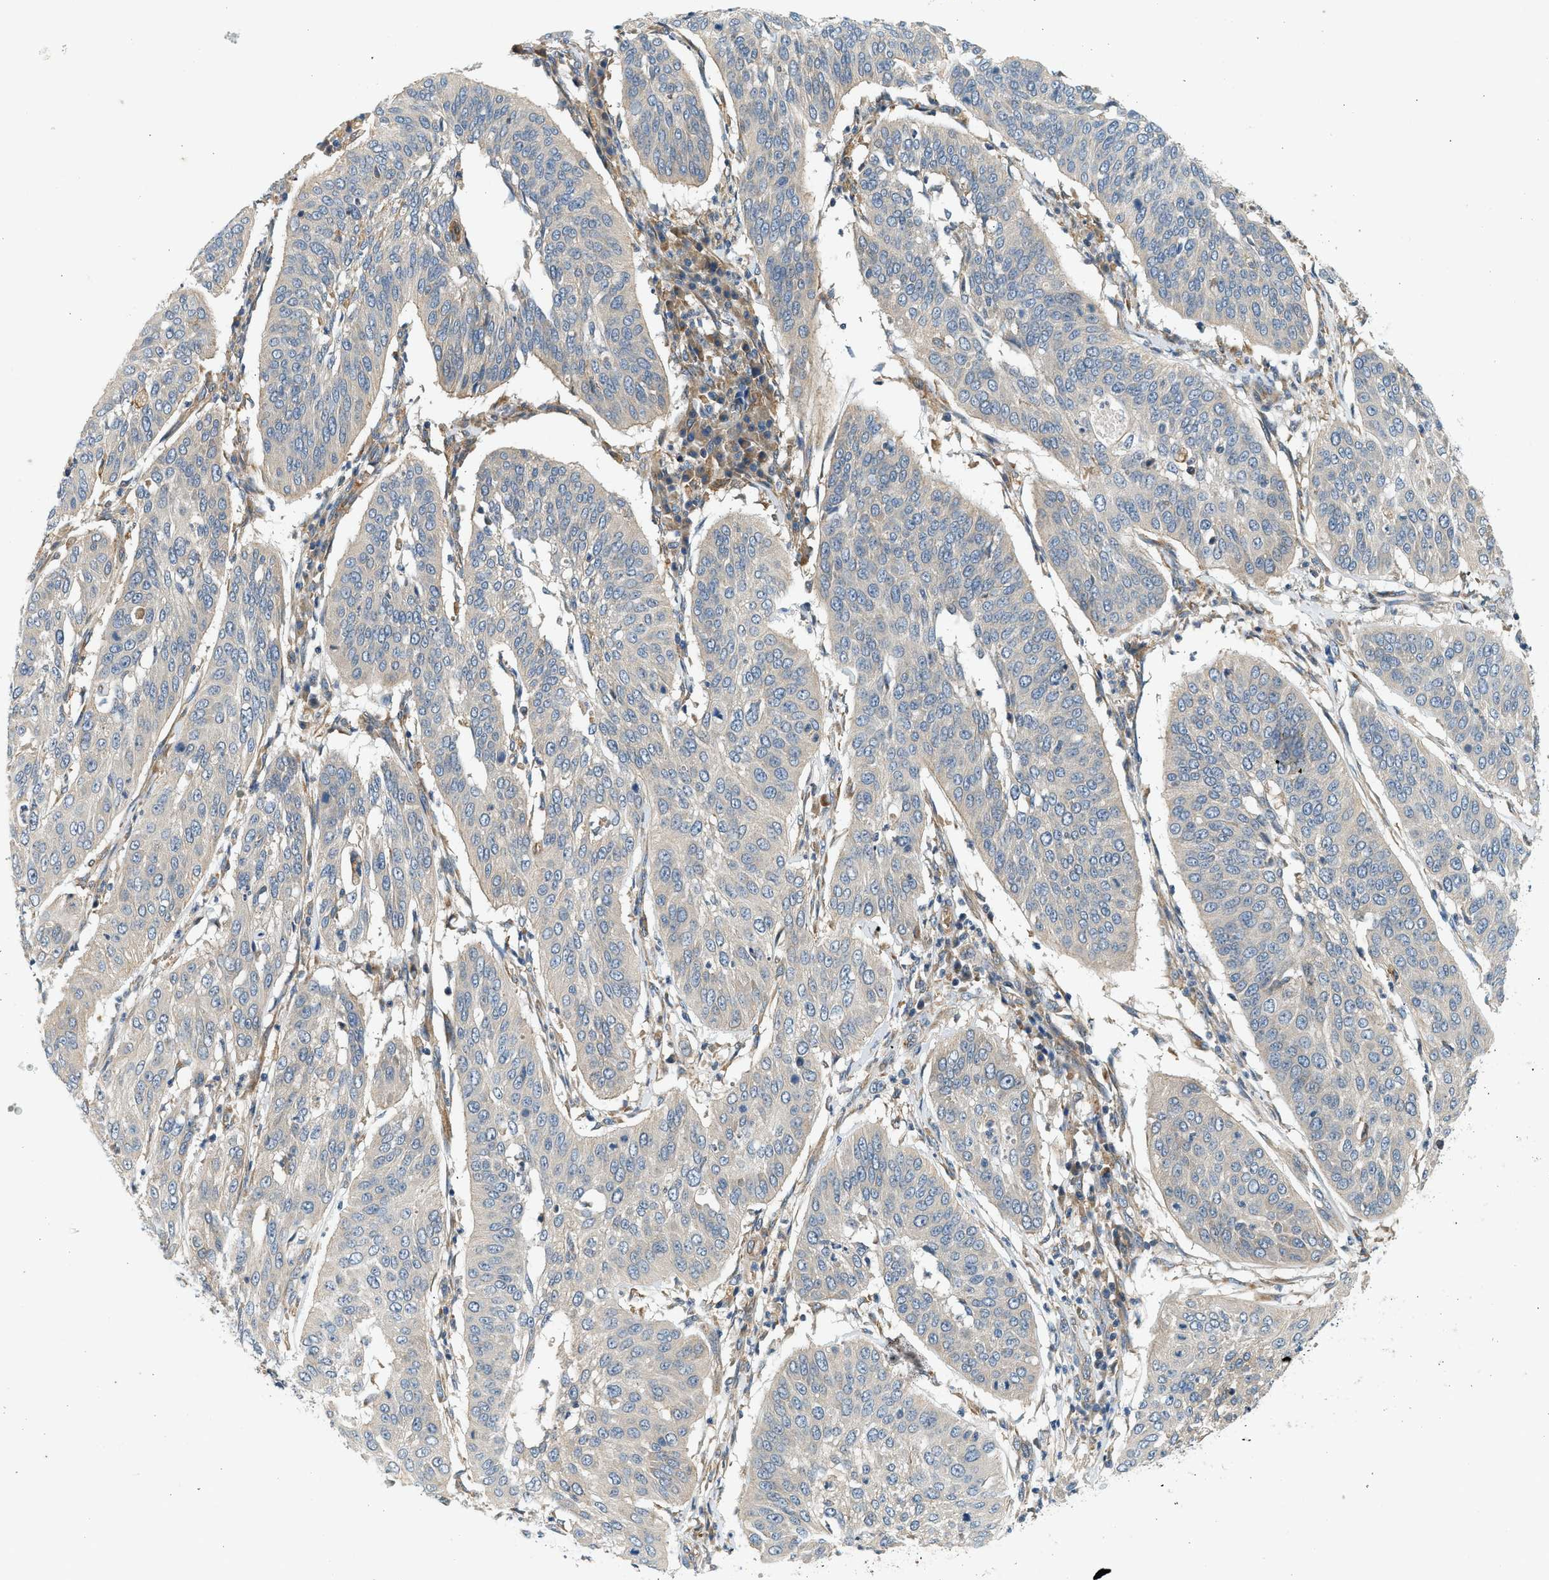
{"staining": {"intensity": "weak", "quantity": "25%-75%", "location": "cytoplasmic/membranous"}, "tissue": "cervical cancer", "cell_type": "Tumor cells", "image_type": "cancer", "snomed": [{"axis": "morphology", "description": "Normal tissue, NOS"}, {"axis": "morphology", "description": "Squamous cell carcinoma, NOS"}, {"axis": "topography", "description": "Cervix"}], "caption": "Protein expression analysis of human cervical squamous cell carcinoma reveals weak cytoplasmic/membranous expression in approximately 25%-75% of tumor cells.", "gene": "KDELR2", "patient": {"sex": "female", "age": 39}}